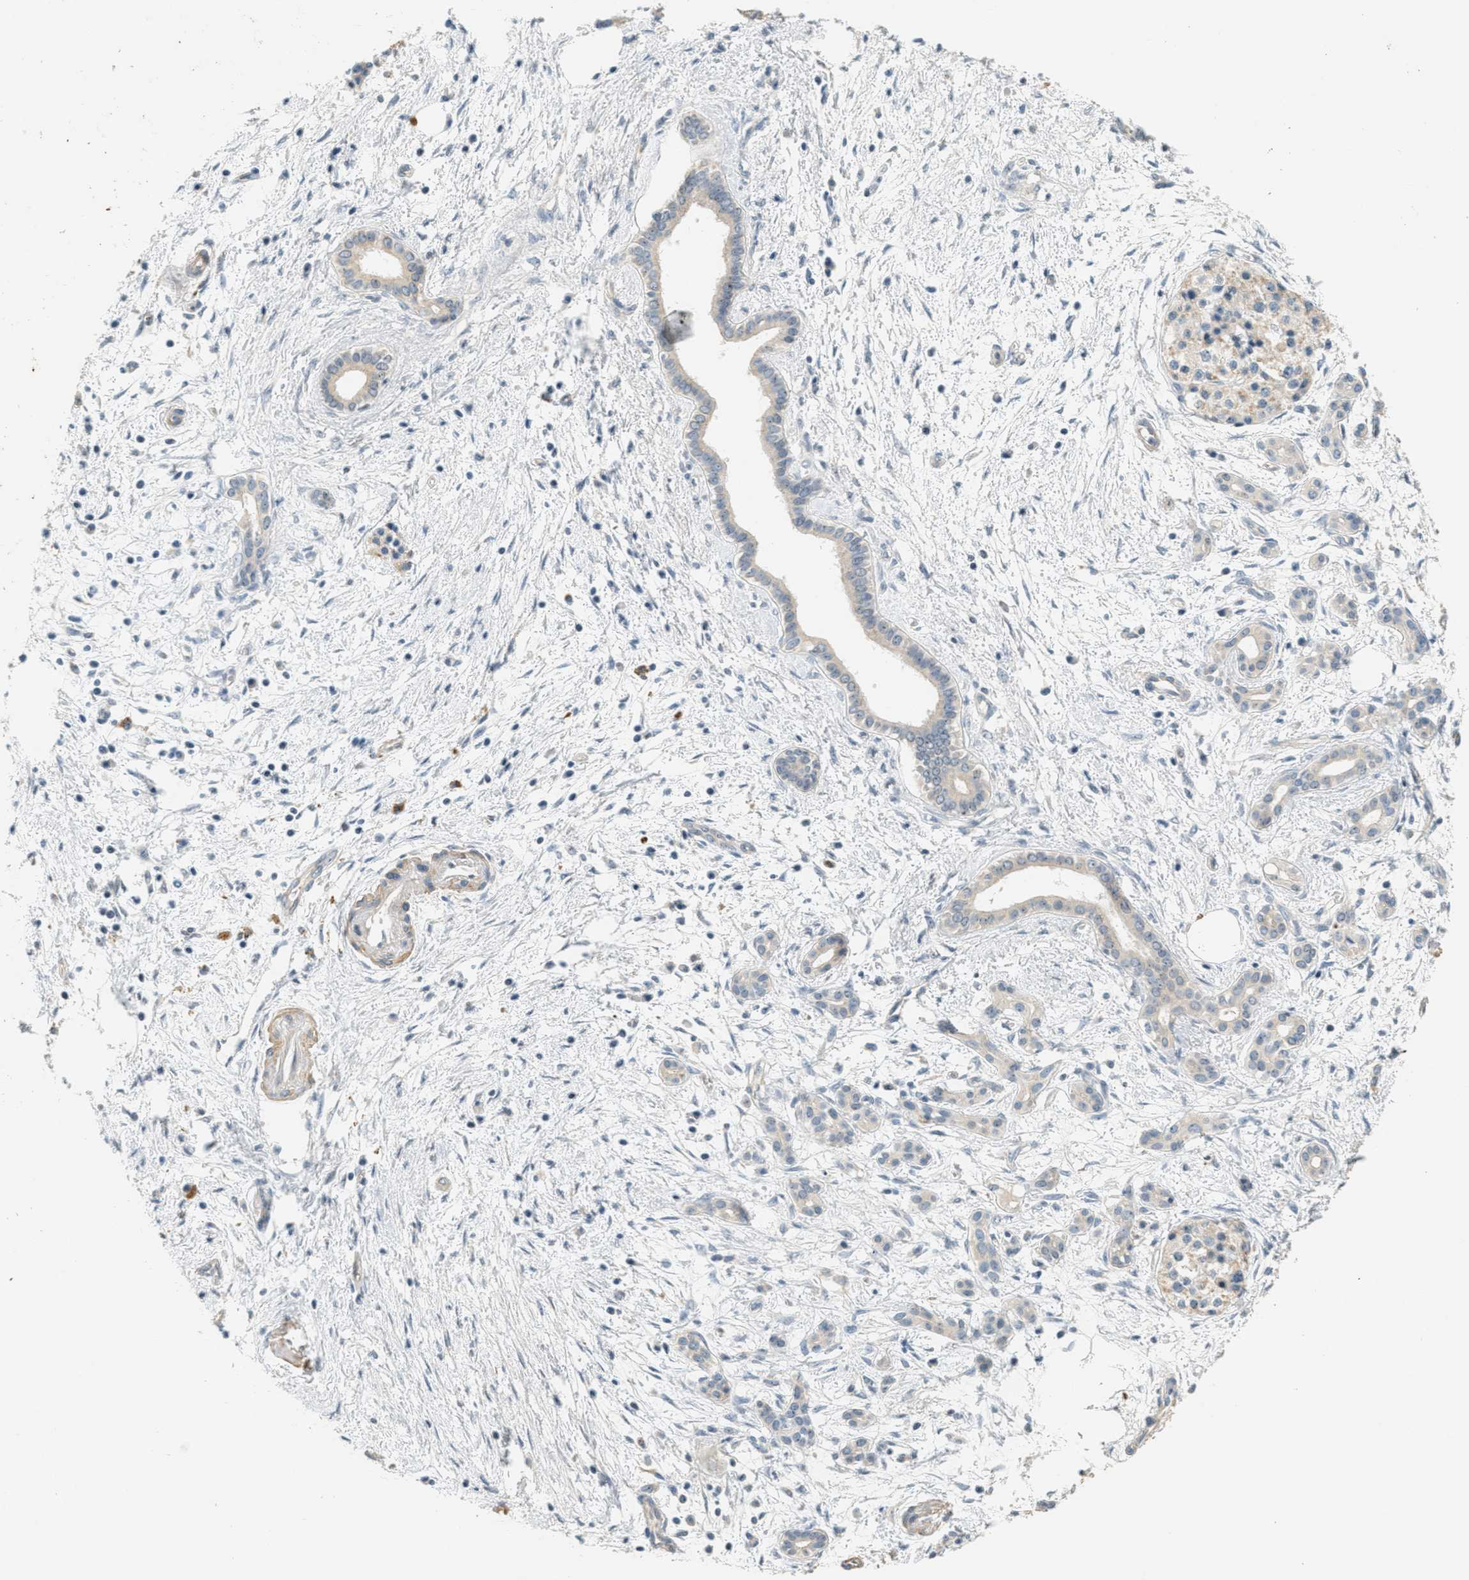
{"staining": {"intensity": "weak", "quantity": "<25%", "location": "cytoplasmic/membranous"}, "tissue": "pancreatic cancer", "cell_type": "Tumor cells", "image_type": "cancer", "snomed": [{"axis": "morphology", "description": "Adenocarcinoma, NOS"}, {"axis": "topography", "description": "Pancreas"}], "caption": "Immunohistochemical staining of pancreatic adenocarcinoma exhibits no significant expression in tumor cells.", "gene": "DDX47", "patient": {"sex": "female", "age": 70}}